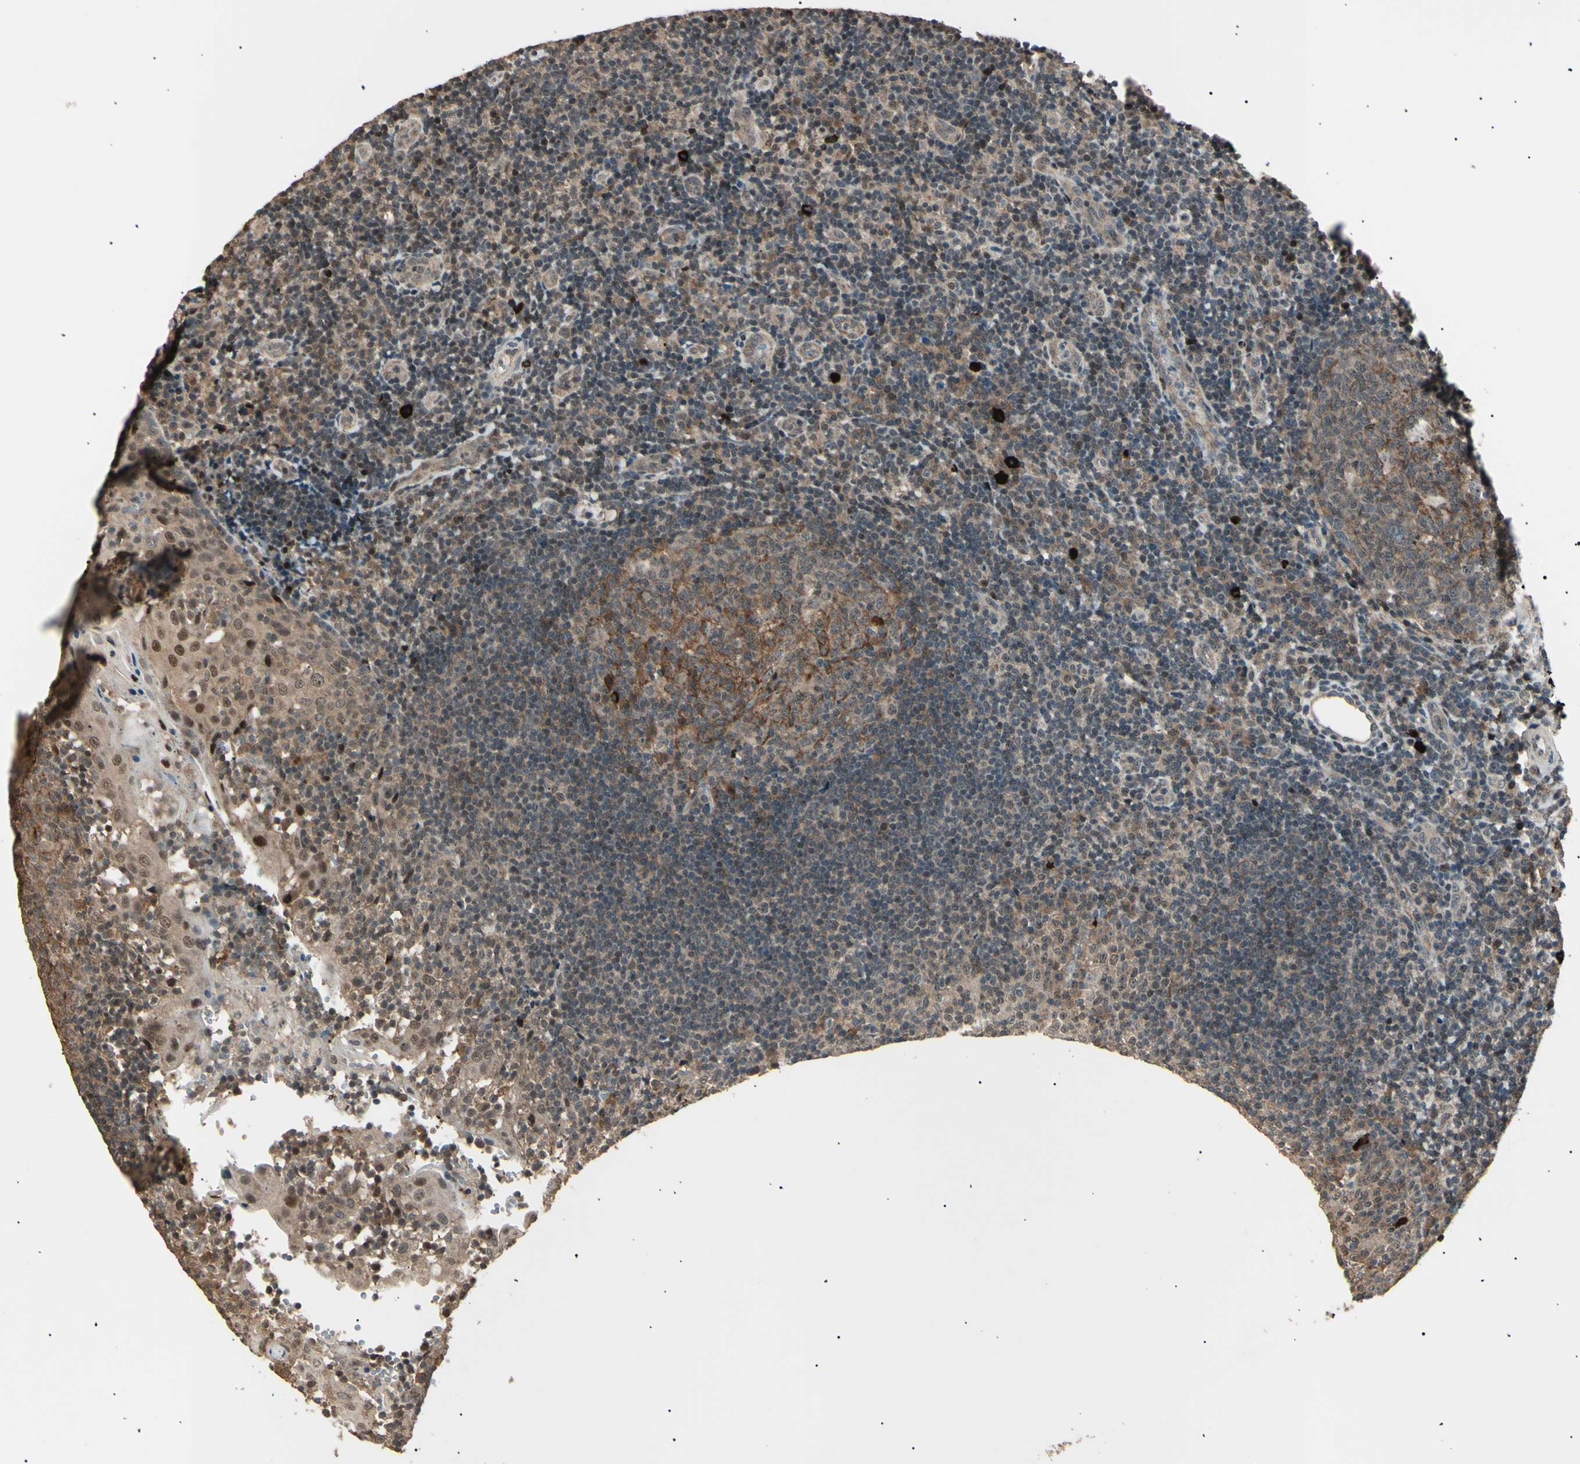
{"staining": {"intensity": "moderate", "quantity": ">75%", "location": "cytoplasmic/membranous"}, "tissue": "tonsil", "cell_type": "Germinal center cells", "image_type": "normal", "snomed": [{"axis": "morphology", "description": "Normal tissue, NOS"}, {"axis": "topography", "description": "Tonsil"}], "caption": "IHC micrograph of benign tonsil stained for a protein (brown), which shows medium levels of moderate cytoplasmic/membranous positivity in approximately >75% of germinal center cells.", "gene": "NUAK2", "patient": {"sex": "female", "age": 40}}